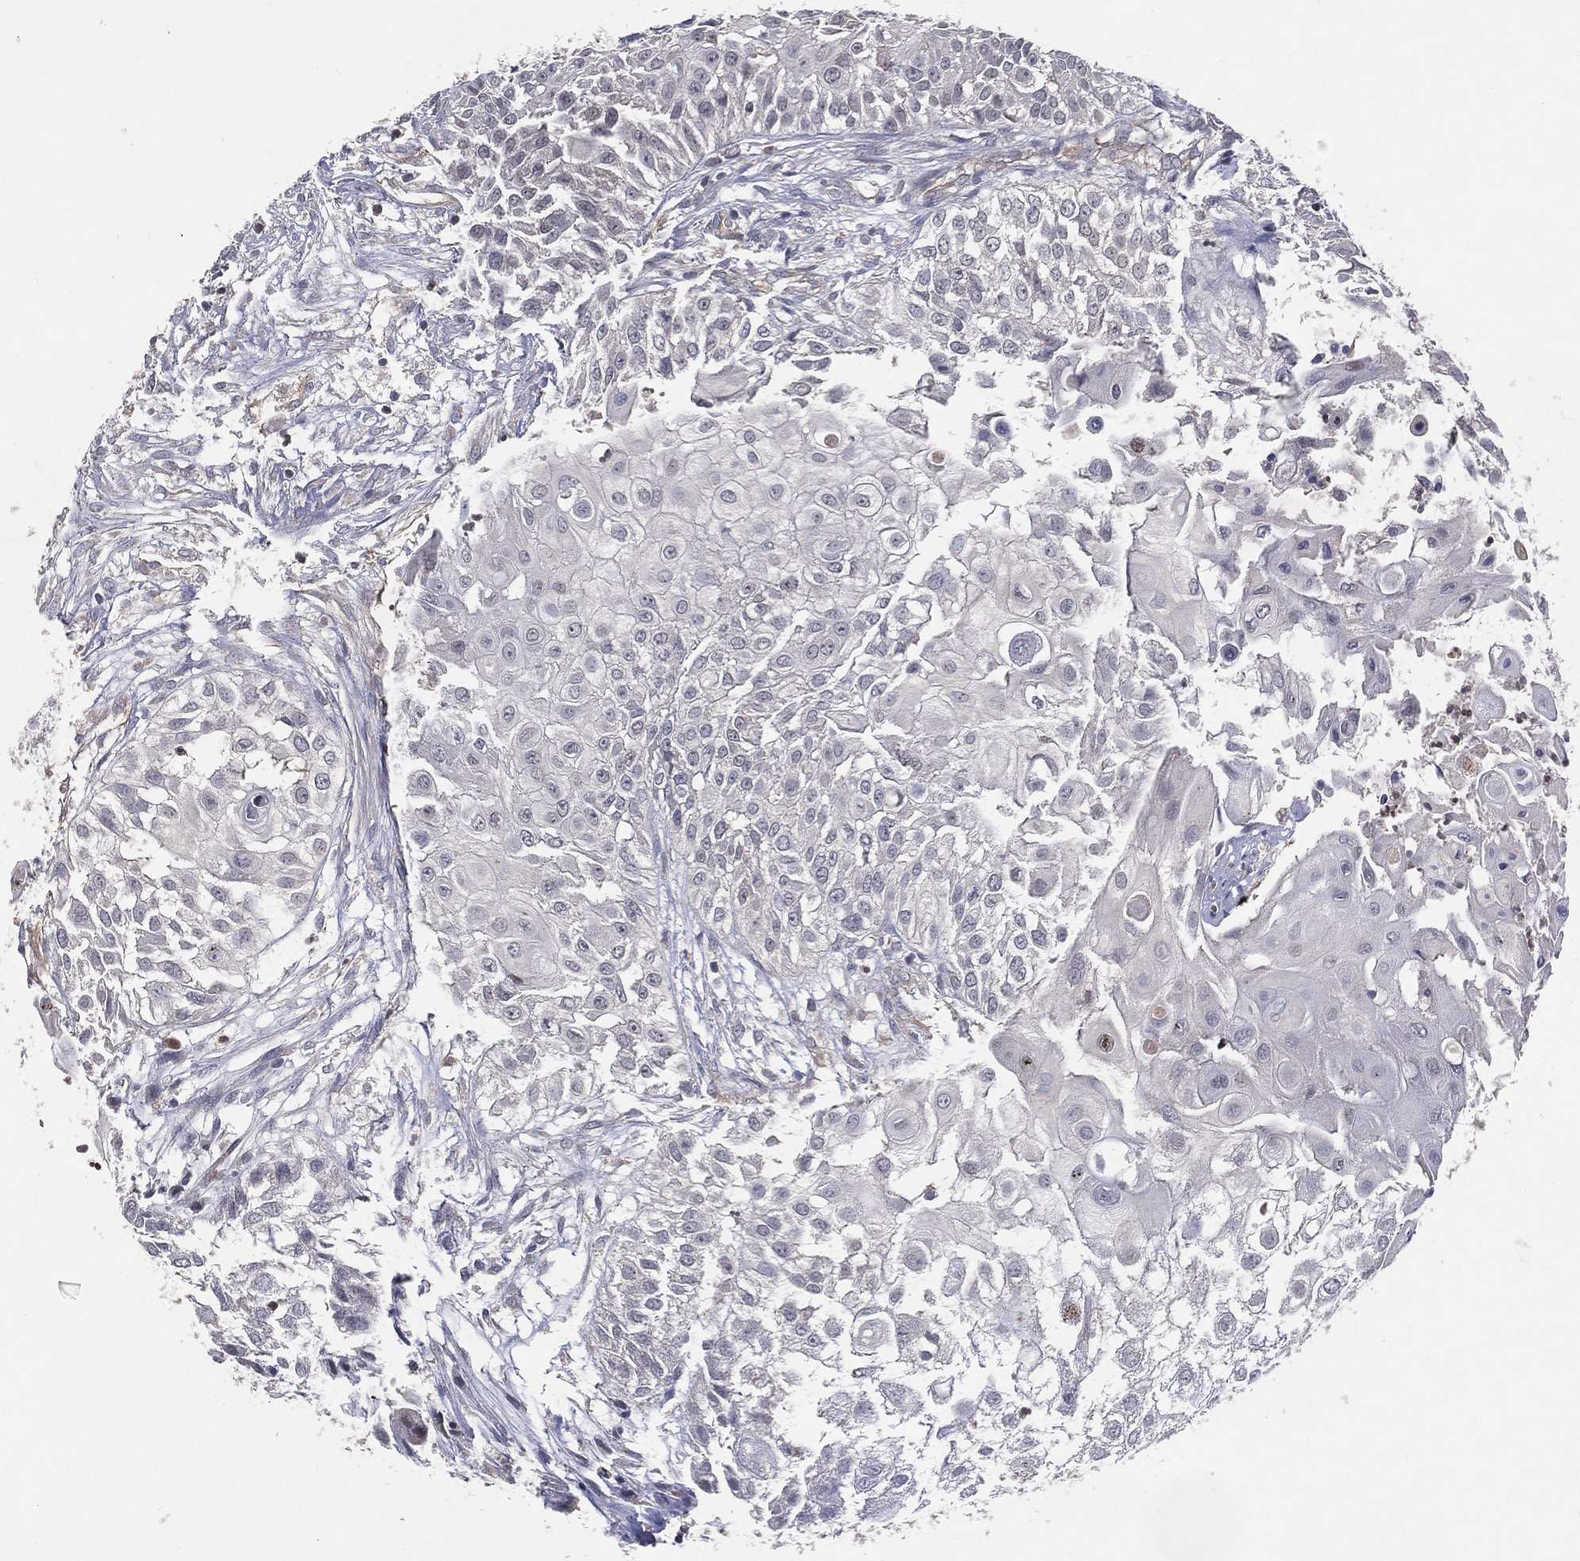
{"staining": {"intensity": "negative", "quantity": "none", "location": "none"}, "tissue": "urothelial cancer", "cell_type": "Tumor cells", "image_type": "cancer", "snomed": [{"axis": "morphology", "description": "Urothelial carcinoma, High grade"}, {"axis": "topography", "description": "Urinary bladder"}], "caption": "IHC of urothelial carcinoma (high-grade) exhibits no staining in tumor cells. Nuclei are stained in blue.", "gene": "DNAH7", "patient": {"sex": "female", "age": 79}}